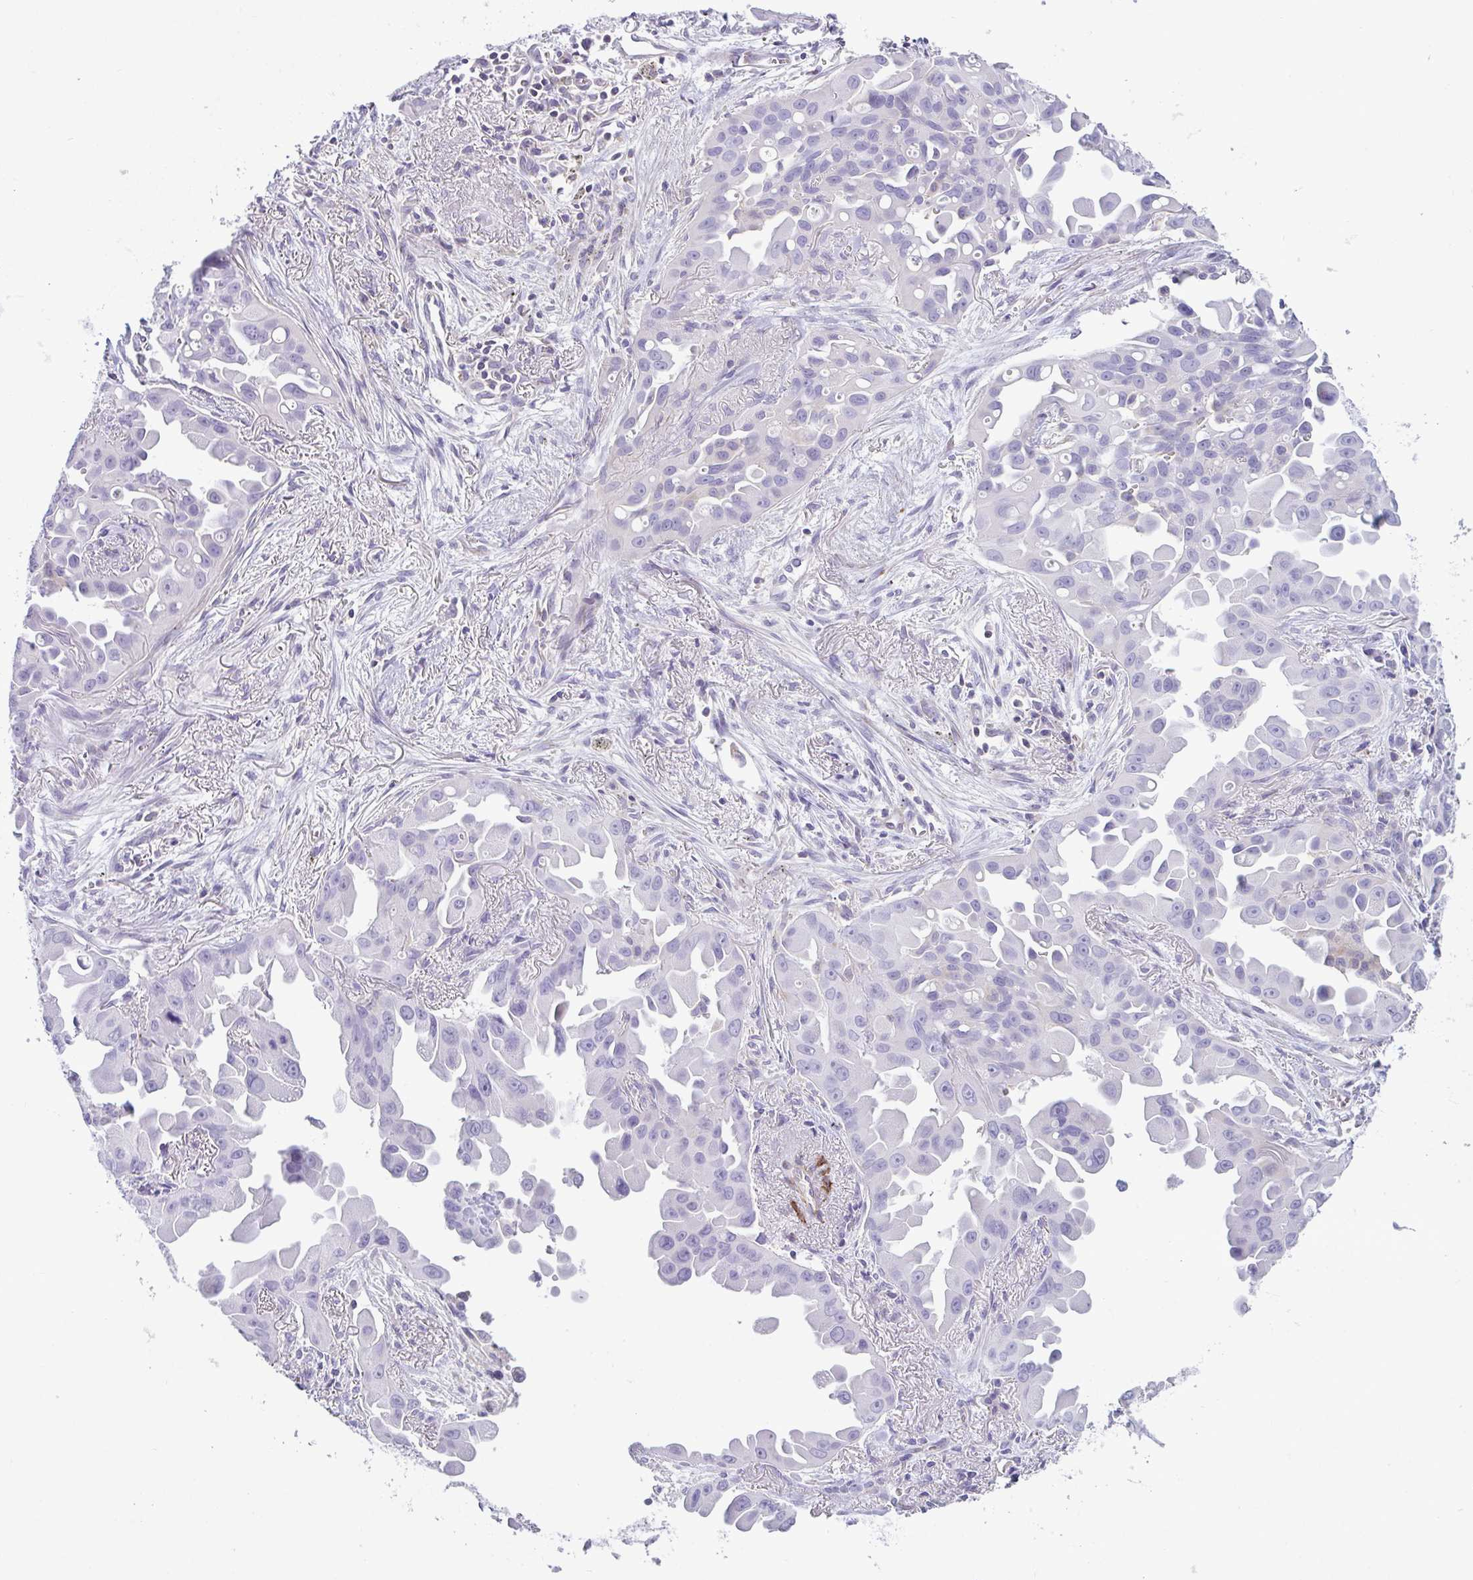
{"staining": {"intensity": "negative", "quantity": "none", "location": "none"}, "tissue": "lung cancer", "cell_type": "Tumor cells", "image_type": "cancer", "snomed": [{"axis": "morphology", "description": "Adenocarcinoma, NOS"}, {"axis": "topography", "description": "Lung"}], "caption": "This is an IHC histopathology image of lung cancer. There is no expression in tumor cells.", "gene": "CDRT15", "patient": {"sex": "male", "age": 68}}